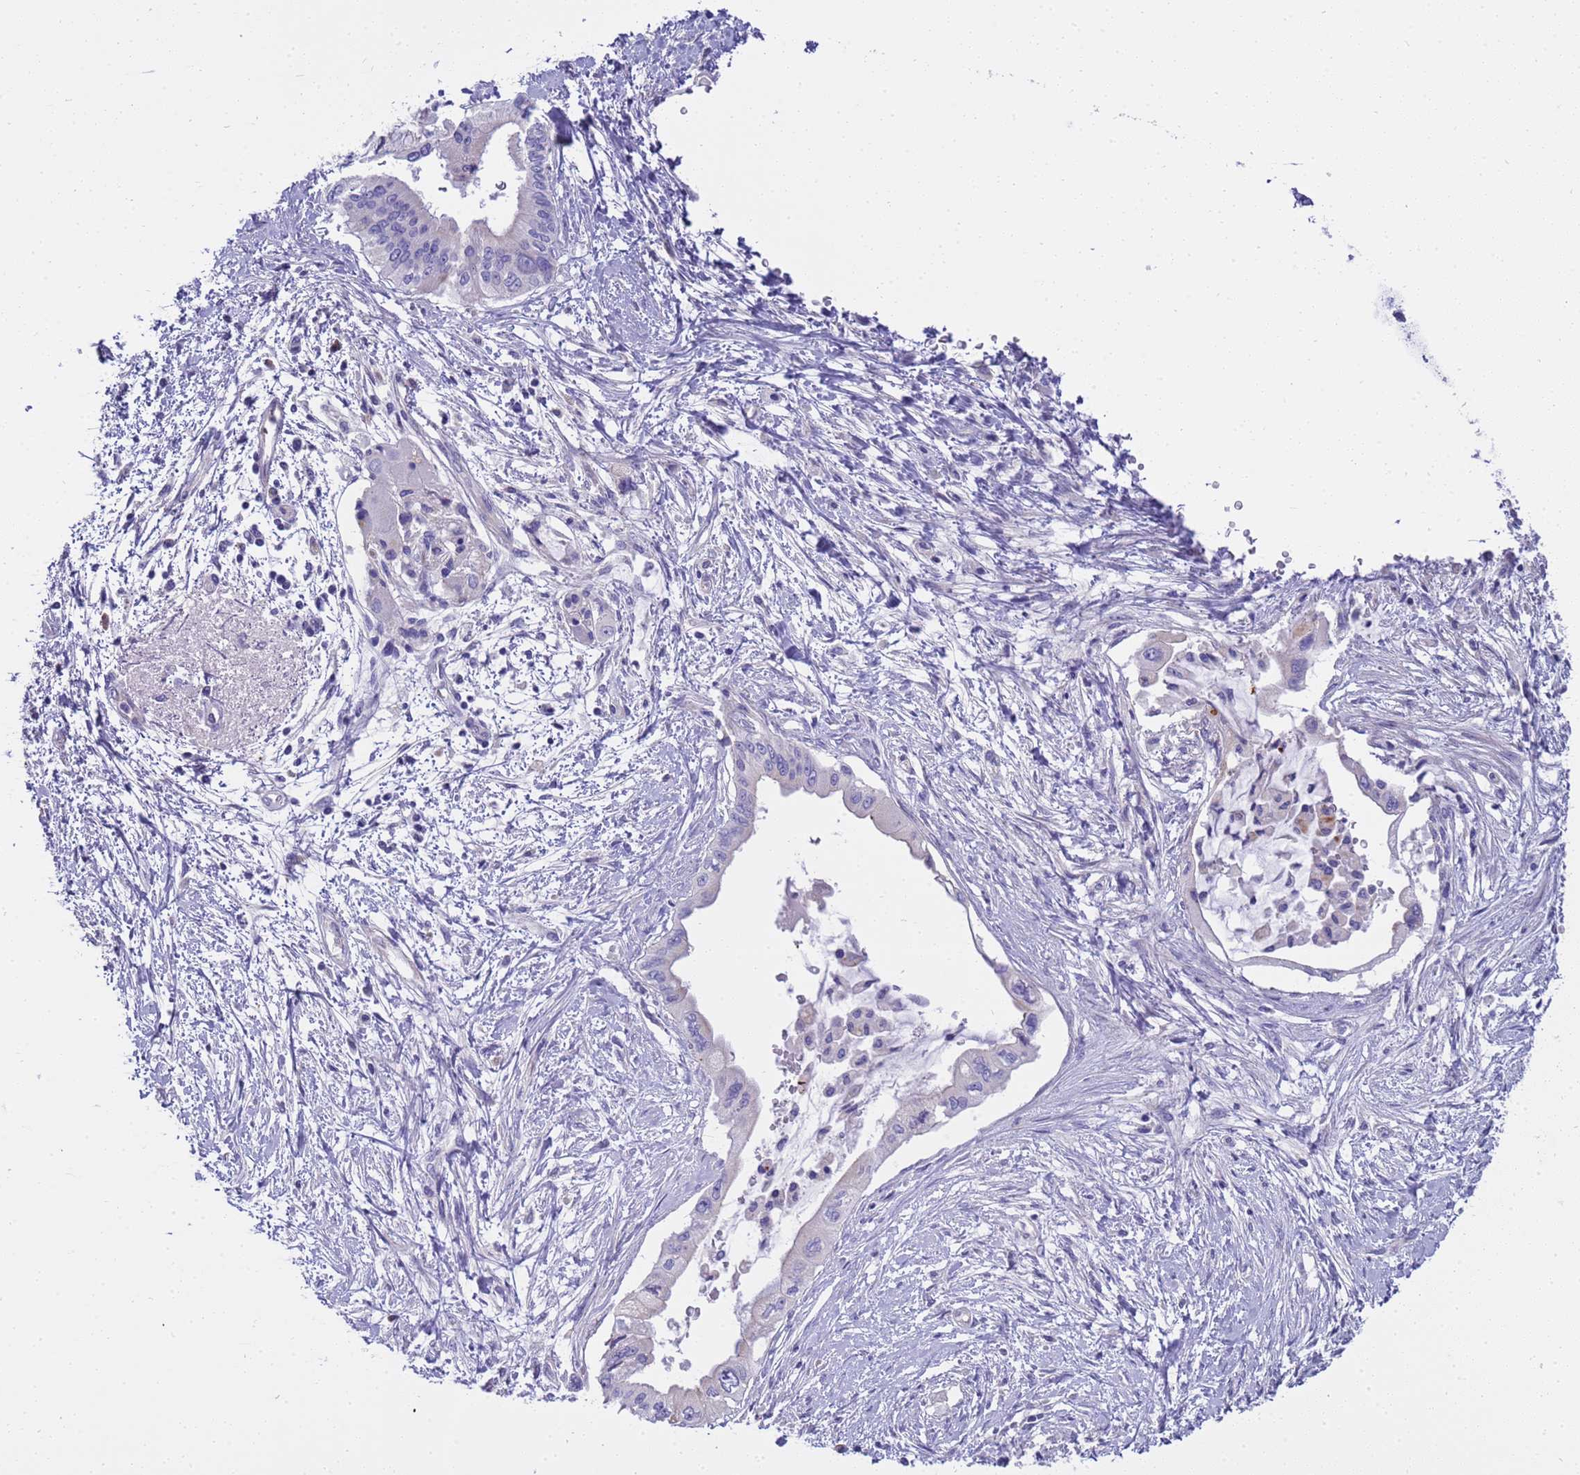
{"staining": {"intensity": "negative", "quantity": "none", "location": "none"}, "tissue": "pancreatic cancer", "cell_type": "Tumor cells", "image_type": "cancer", "snomed": [{"axis": "morphology", "description": "Adenocarcinoma, NOS"}, {"axis": "topography", "description": "Pancreas"}], "caption": "Tumor cells are negative for brown protein staining in pancreatic cancer.", "gene": "RIPPLY2", "patient": {"sex": "male", "age": 46}}